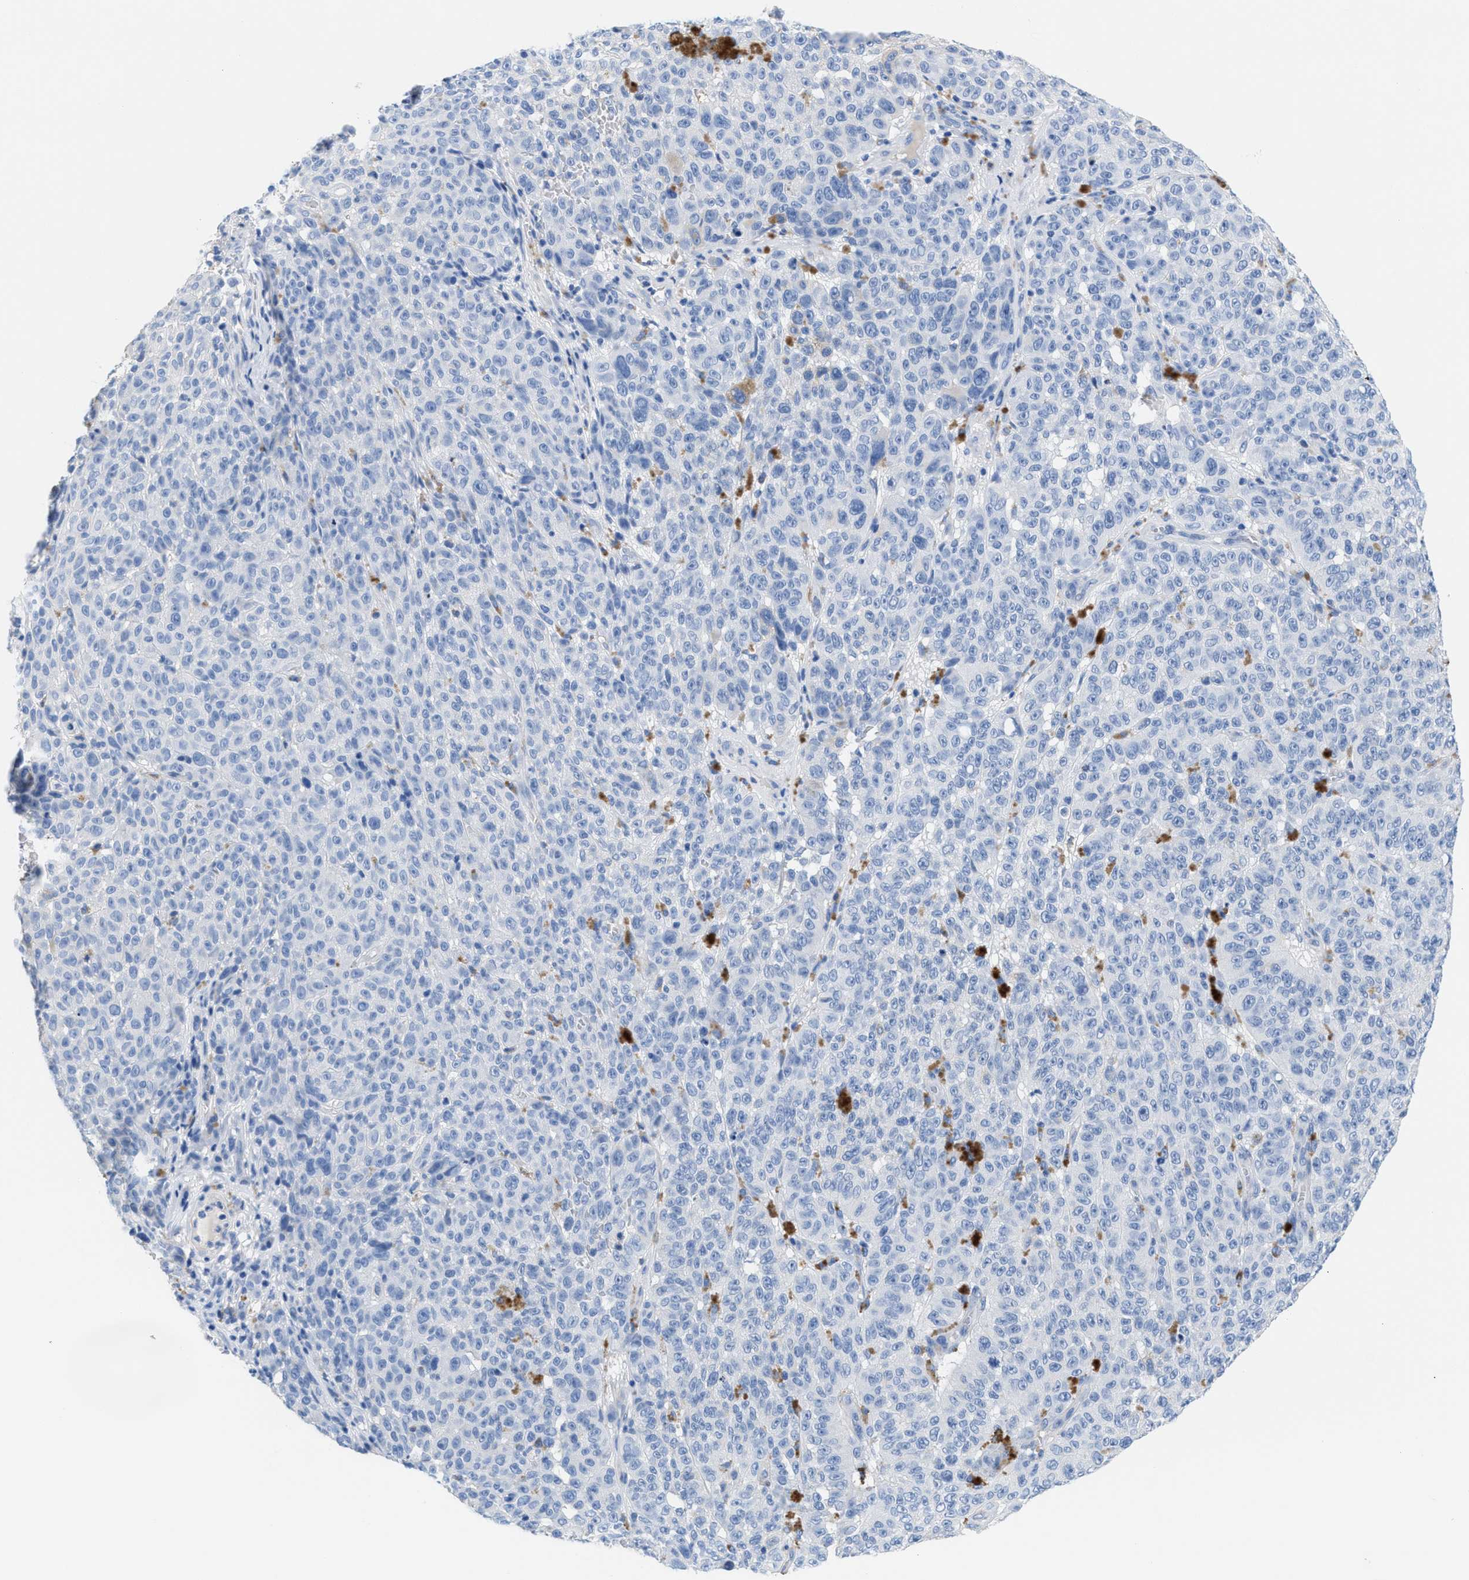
{"staining": {"intensity": "negative", "quantity": "none", "location": "none"}, "tissue": "melanoma", "cell_type": "Tumor cells", "image_type": "cancer", "snomed": [{"axis": "morphology", "description": "Malignant melanoma, NOS"}, {"axis": "topography", "description": "Skin"}], "caption": "The photomicrograph displays no staining of tumor cells in melanoma. (DAB (3,3'-diaminobenzidine) immunohistochemistry, high magnification).", "gene": "SLFN13", "patient": {"sex": "female", "age": 82}}